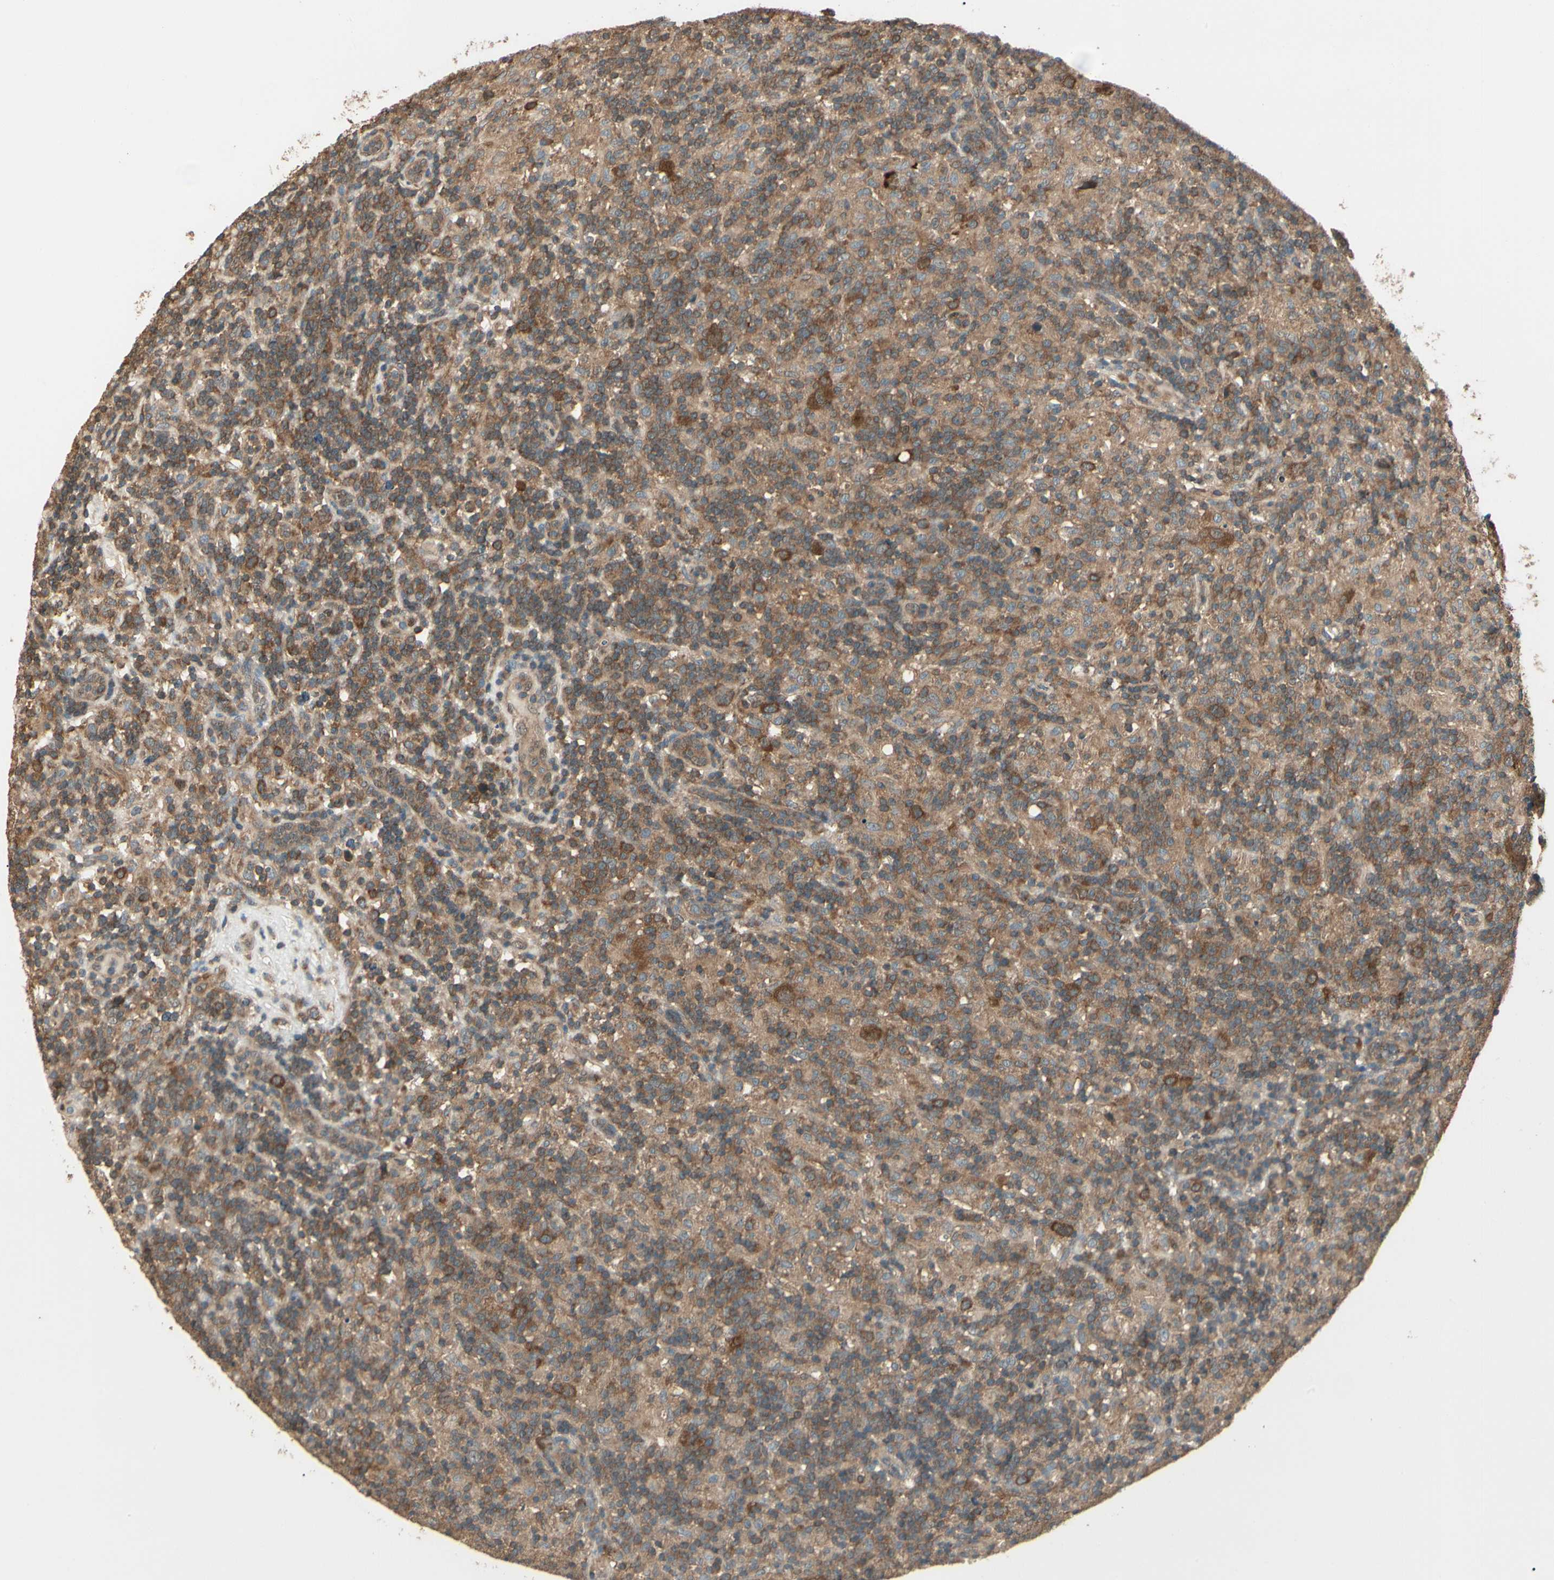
{"staining": {"intensity": "strong", "quantity": ">75%", "location": "cytoplasmic/membranous"}, "tissue": "lymphoma", "cell_type": "Tumor cells", "image_type": "cancer", "snomed": [{"axis": "morphology", "description": "Hodgkin's disease, NOS"}, {"axis": "topography", "description": "Lymph node"}], "caption": "High-power microscopy captured an immunohistochemistry (IHC) image of Hodgkin's disease, revealing strong cytoplasmic/membranous positivity in approximately >75% of tumor cells.", "gene": "CCT7", "patient": {"sex": "male", "age": 70}}